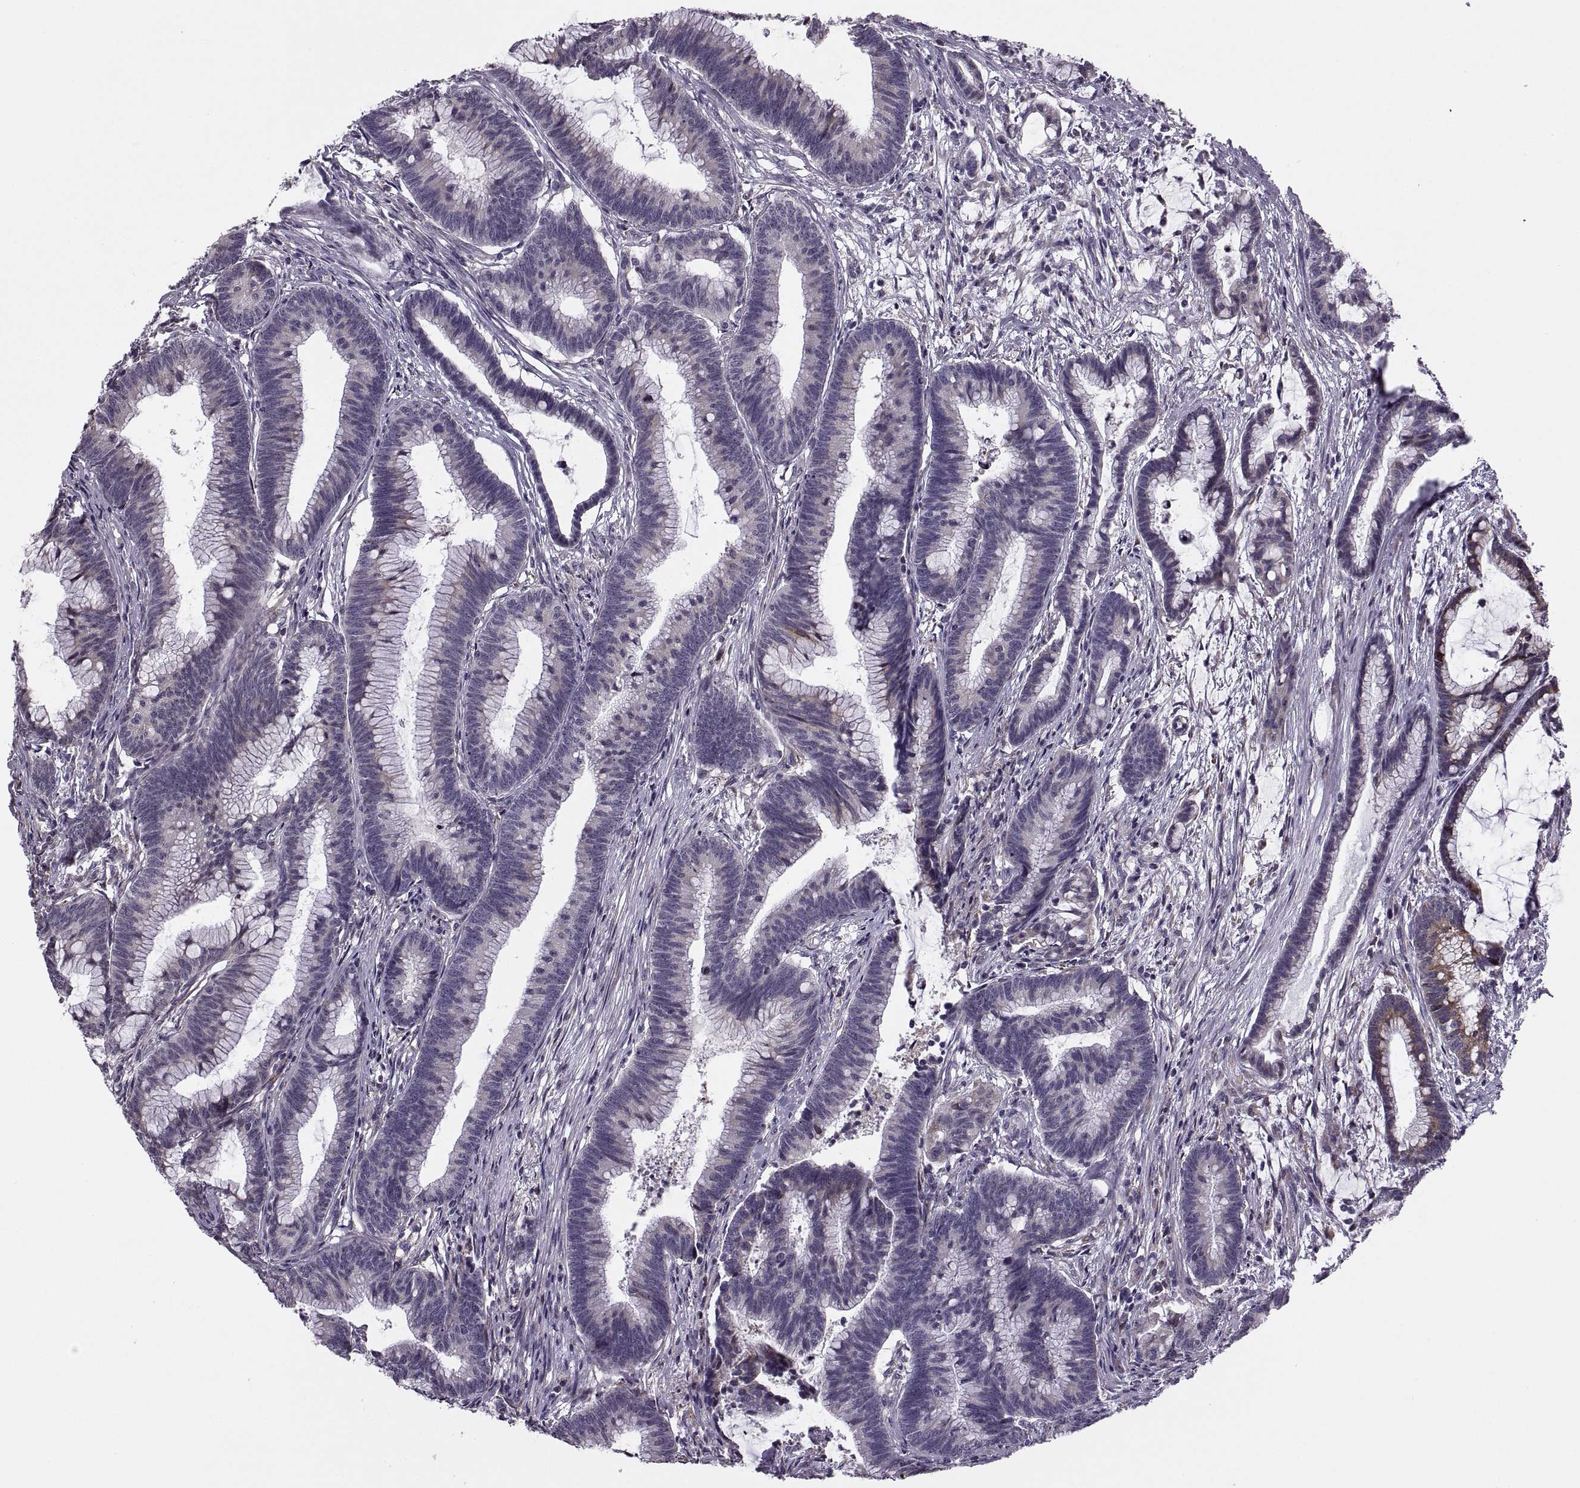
{"staining": {"intensity": "strong", "quantity": "<25%", "location": "cytoplasmic/membranous"}, "tissue": "colorectal cancer", "cell_type": "Tumor cells", "image_type": "cancer", "snomed": [{"axis": "morphology", "description": "Adenocarcinoma, NOS"}, {"axis": "topography", "description": "Colon"}], "caption": "IHC (DAB) staining of human adenocarcinoma (colorectal) displays strong cytoplasmic/membranous protein positivity in approximately <25% of tumor cells.", "gene": "LETM2", "patient": {"sex": "female", "age": 78}}